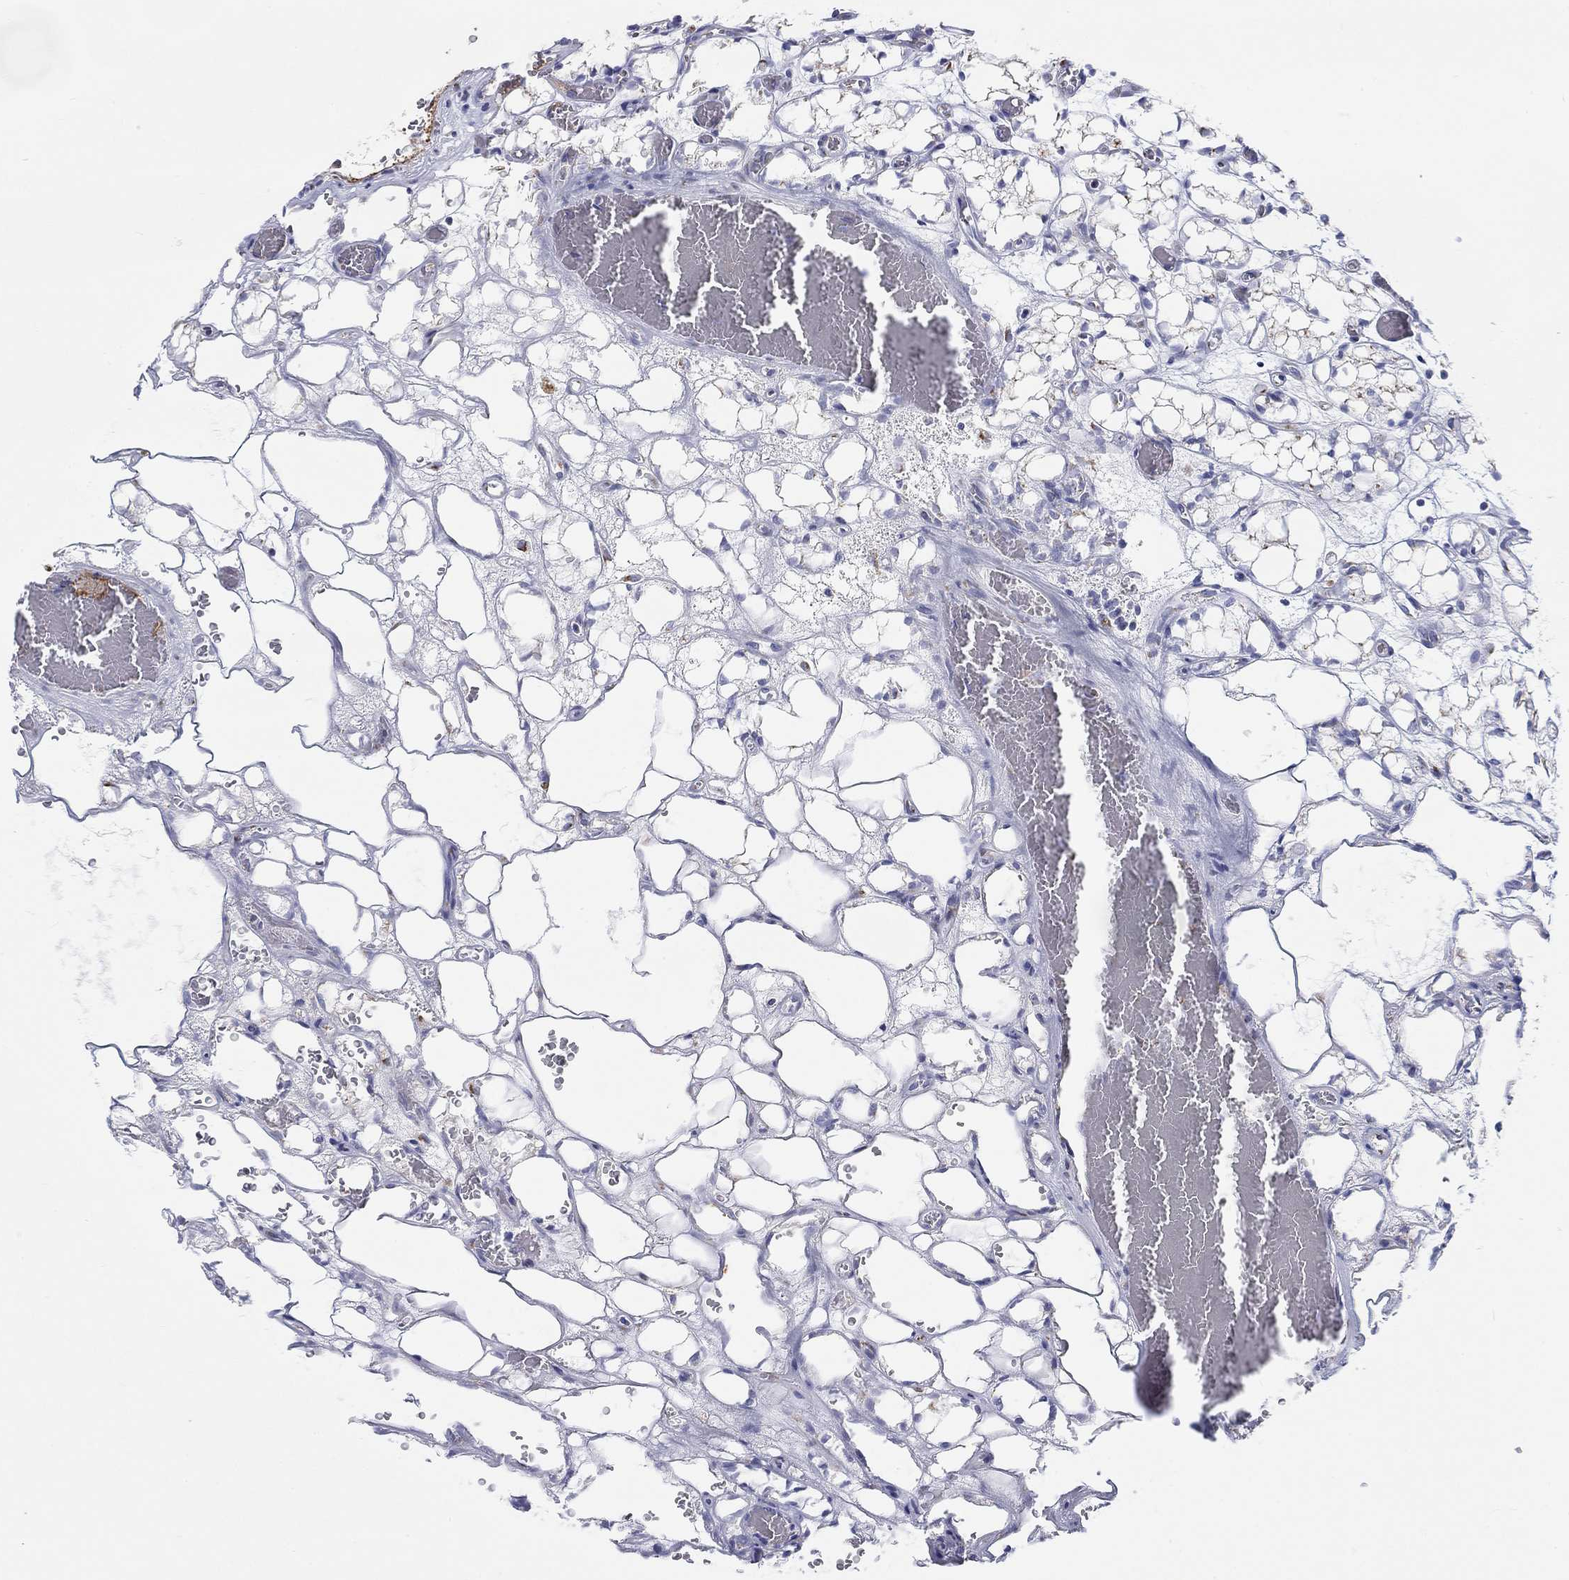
{"staining": {"intensity": "negative", "quantity": "none", "location": "none"}, "tissue": "renal cancer", "cell_type": "Tumor cells", "image_type": "cancer", "snomed": [{"axis": "morphology", "description": "Adenocarcinoma, NOS"}, {"axis": "topography", "description": "Kidney"}], "caption": "Image shows no significant protein staining in tumor cells of renal cancer. (DAB (3,3'-diaminobenzidine) immunohistochemistry with hematoxylin counter stain).", "gene": "LRRC4C", "patient": {"sex": "female", "age": 69}}